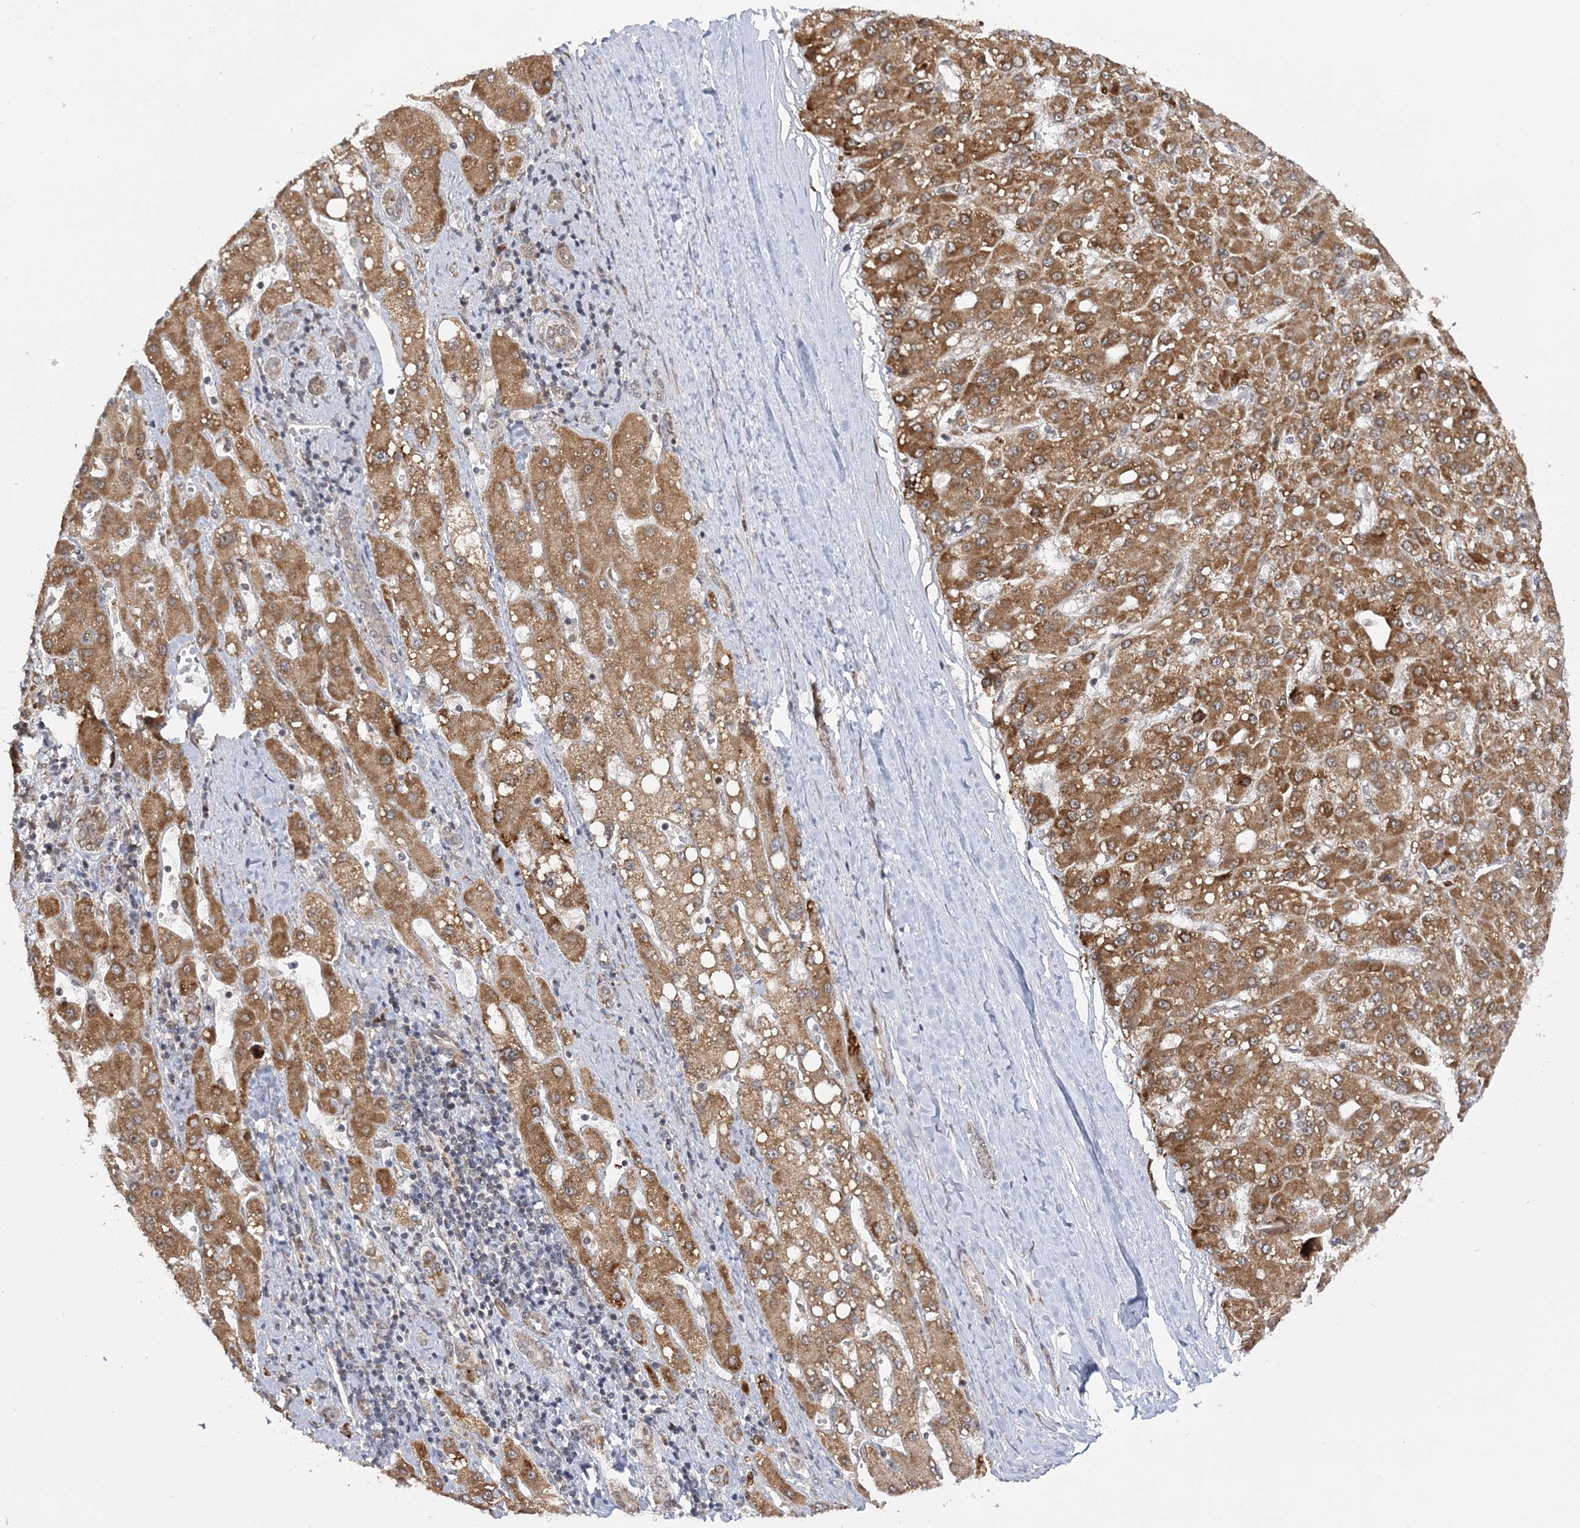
{"staining": {"intensity": "moderate", "quantity": ">75%", "location": "cytoplasmic/membranous"}, "tissue": "liver cancer", "cell_type": "Tumor cells", "image_type": "cancer", "snomed": [{"axis": "morphology", "description": "Carcinoma, Hepatocellular, NOS"}, {"axis": "topography", "description": "Liver"}], "caption": "Liver hepatocellular carcinoma was stained to show a protein in brown. There is medium levels of moderate cytoplasmic/membranous expression in about >75% of tumor cells.", "gene": "MRPL47", "patient": {"sex": "male", "age": 67}}